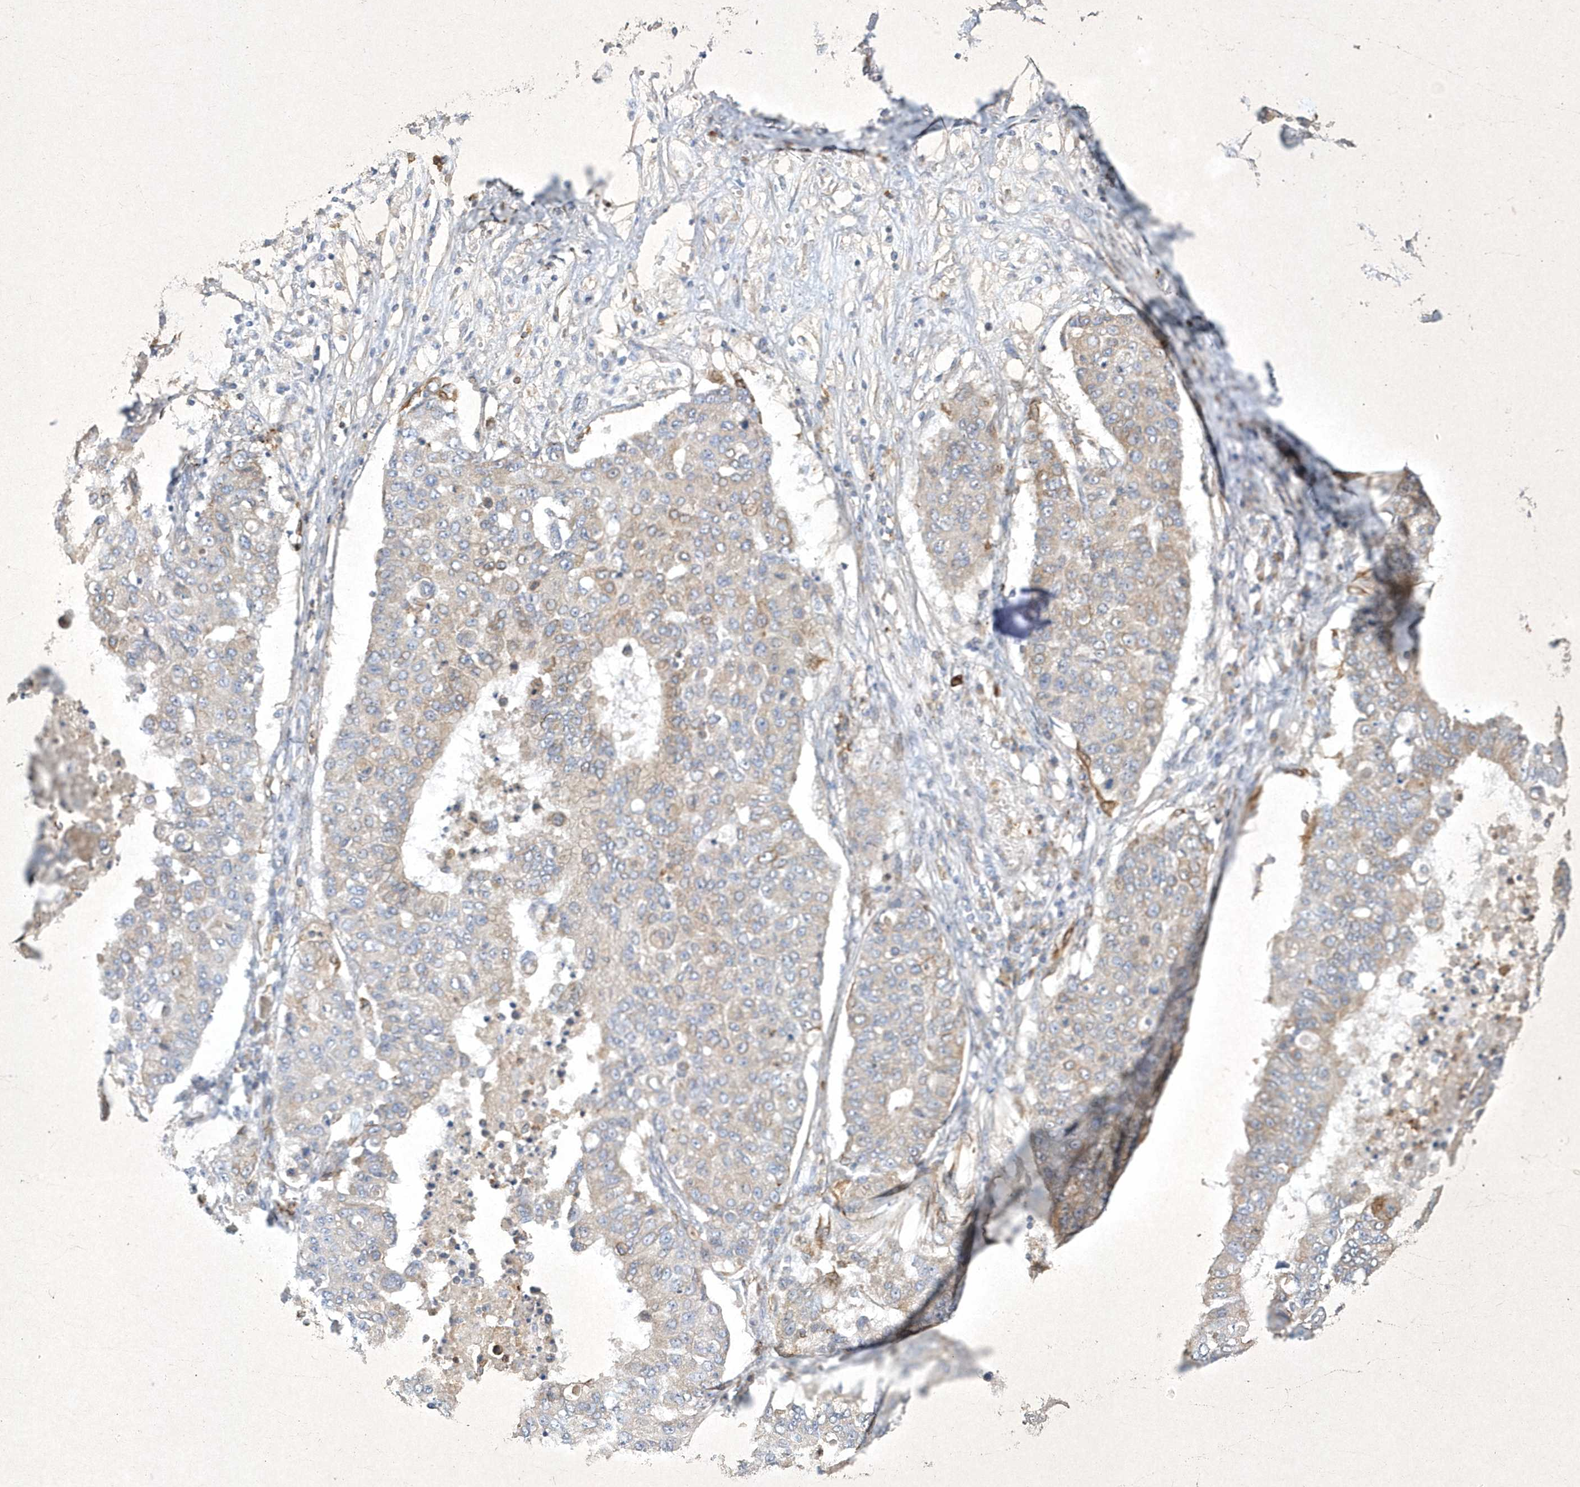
{"staining": {"intensity": "weak", "quantity": "<25%", "location": "cytoplasmic/membranous"}, "tissue": "lung cancer", "cell_type": "Tumor cells", "image_type": "cancer", "snomed": [{"axis": "morphology", "description": "Squamous cell carcinoma, NOS"}, {"axis": "topography", "description": "Lung"}], "caption": "Immunohistochemistry (IHC) photomicrograph of neoplastic tissue: lung squamous cell carcinoma stained with DAB exhibits no significant protein staining in tumor cells.", "gene": "LARS1", "patient": {"sex": "male", "age": 74}}